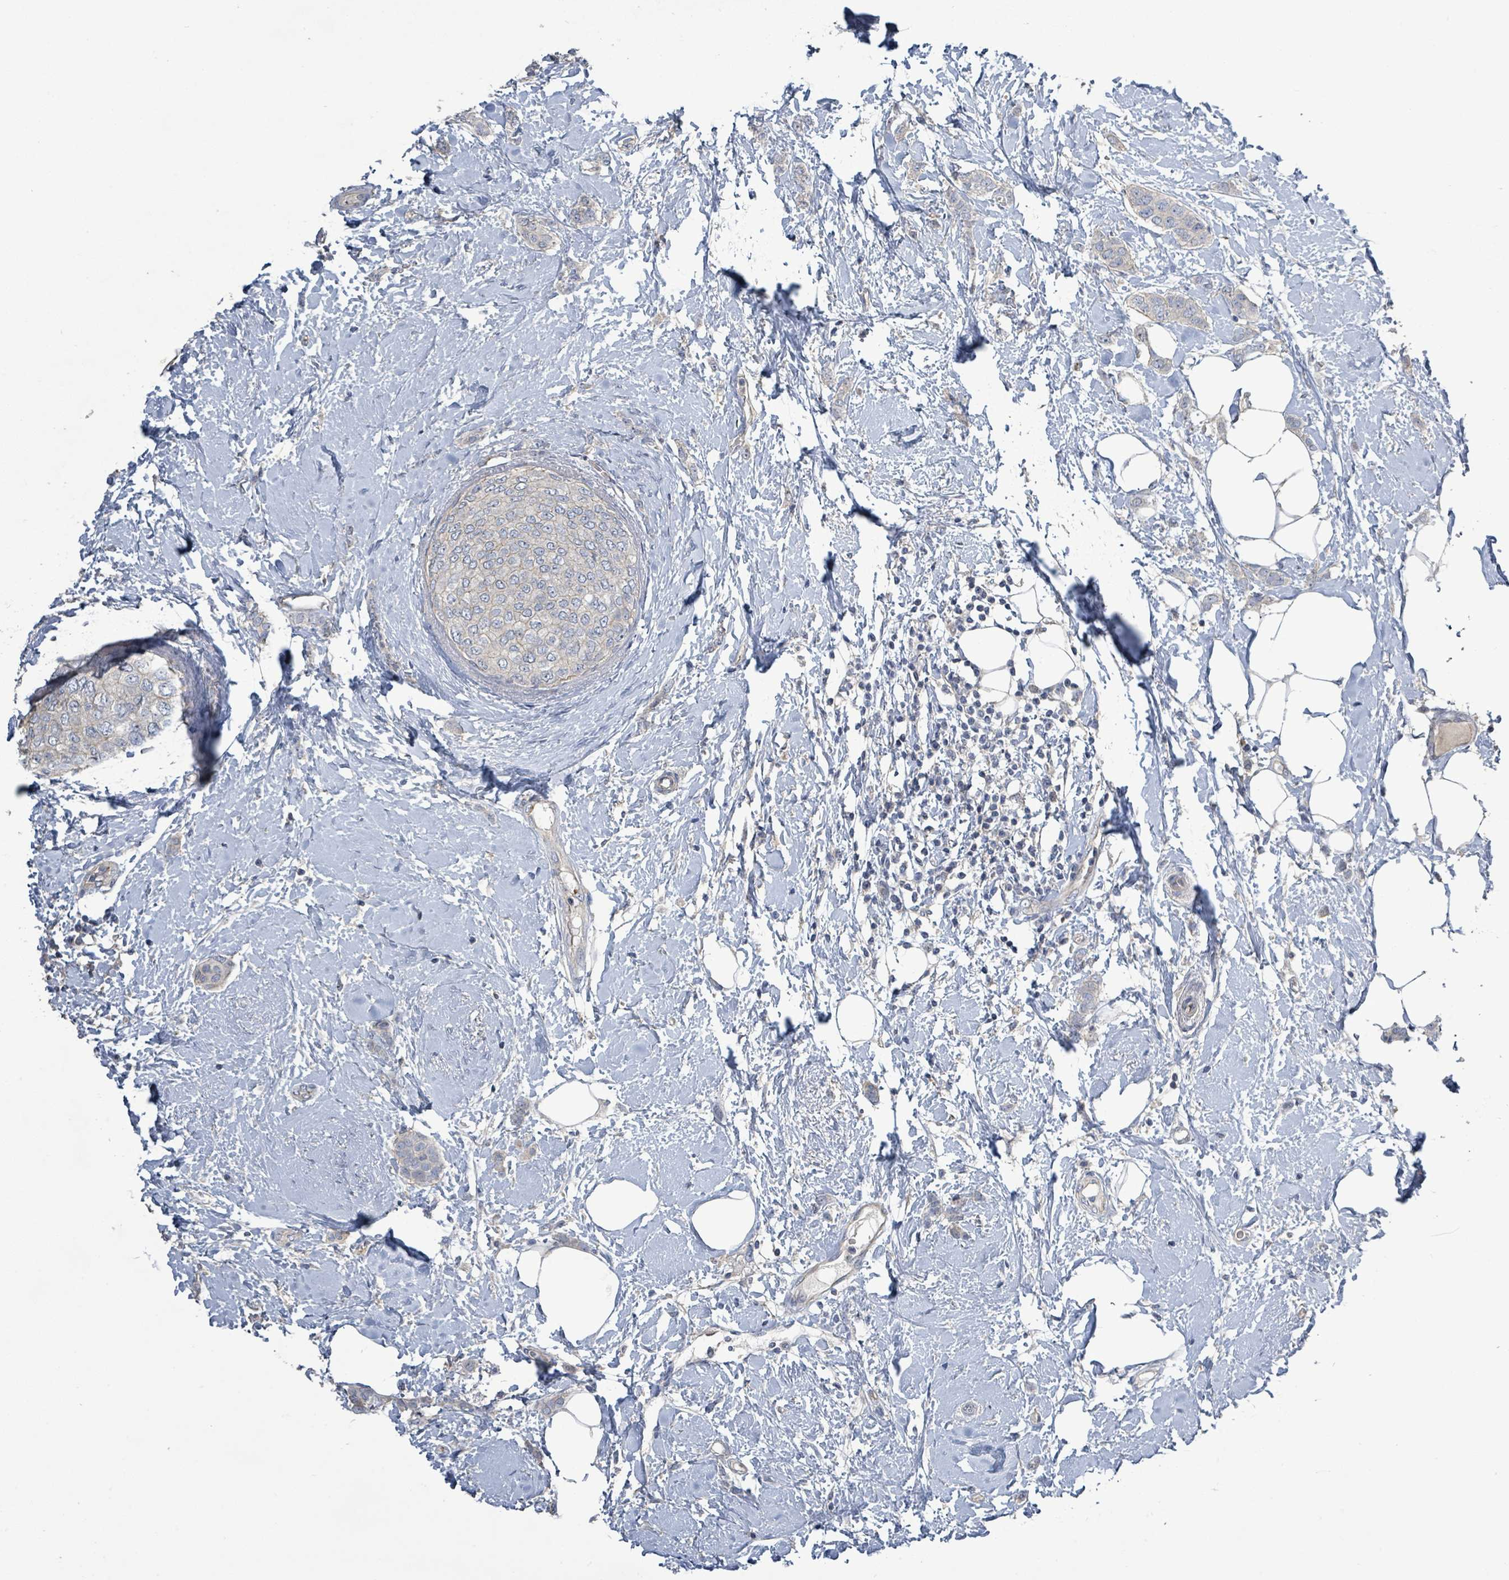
{"staining": {"intensity": "negative", "quantity": "none", "location": "none"}, "tissue": "breast cancer", "cell_type": "Tumor cells", "image_type": "cancer", "snomed": [{"axis": "morphology", "description": "Duct carcinoma"}, {"axis": "topography", "description": "Breast"}], "caption": "IHC of human breast cancer (invasive ductal carcinoma) exhibits no positivity in tumor cells.", "gene": "KRAS", "patient": {"sex": "female", "age": 72}}